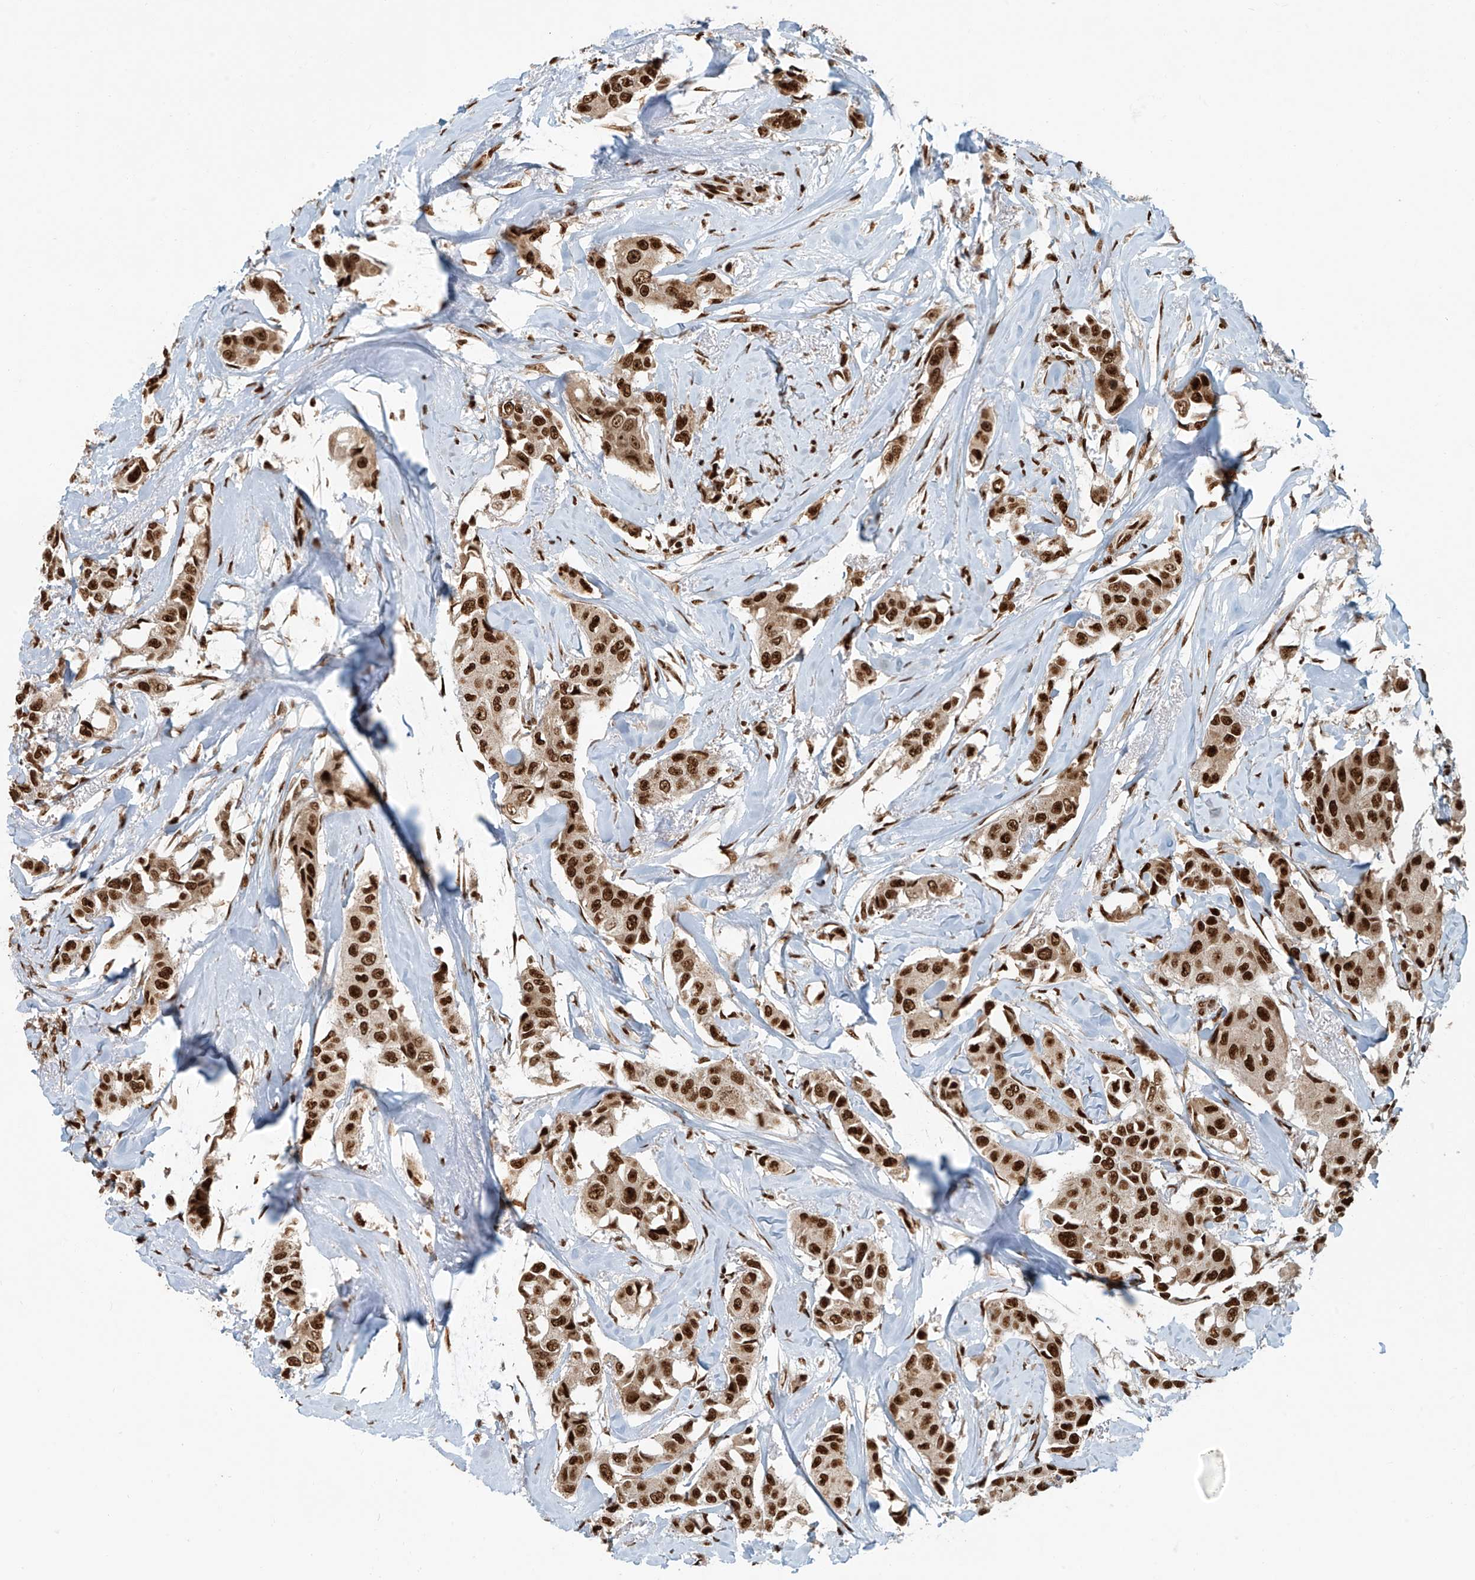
{"staining": {"intensity": "strong", "quantity": ">75%", "location": "nuclear"}, "tissue": "breast cancer", "cell_type": "Tumor cells", "image_type": "cancer", "snomed": [{"axis": "morphology", "description": "Duct carcinoma"}, {"axis": "topography", "description": "Breast"}], "caption": "IHC histopathology image of neoplastic tissue: breast intraductal carcinoma stained using immunohistochemistry (IHC) demonstrates high levels of strong protein expression localized specifically in the nuclear of tumor cells, appearing as a nuclear brown color.", "gene": "FAM193B", "patient": {"sex": "female", "age": 80}}